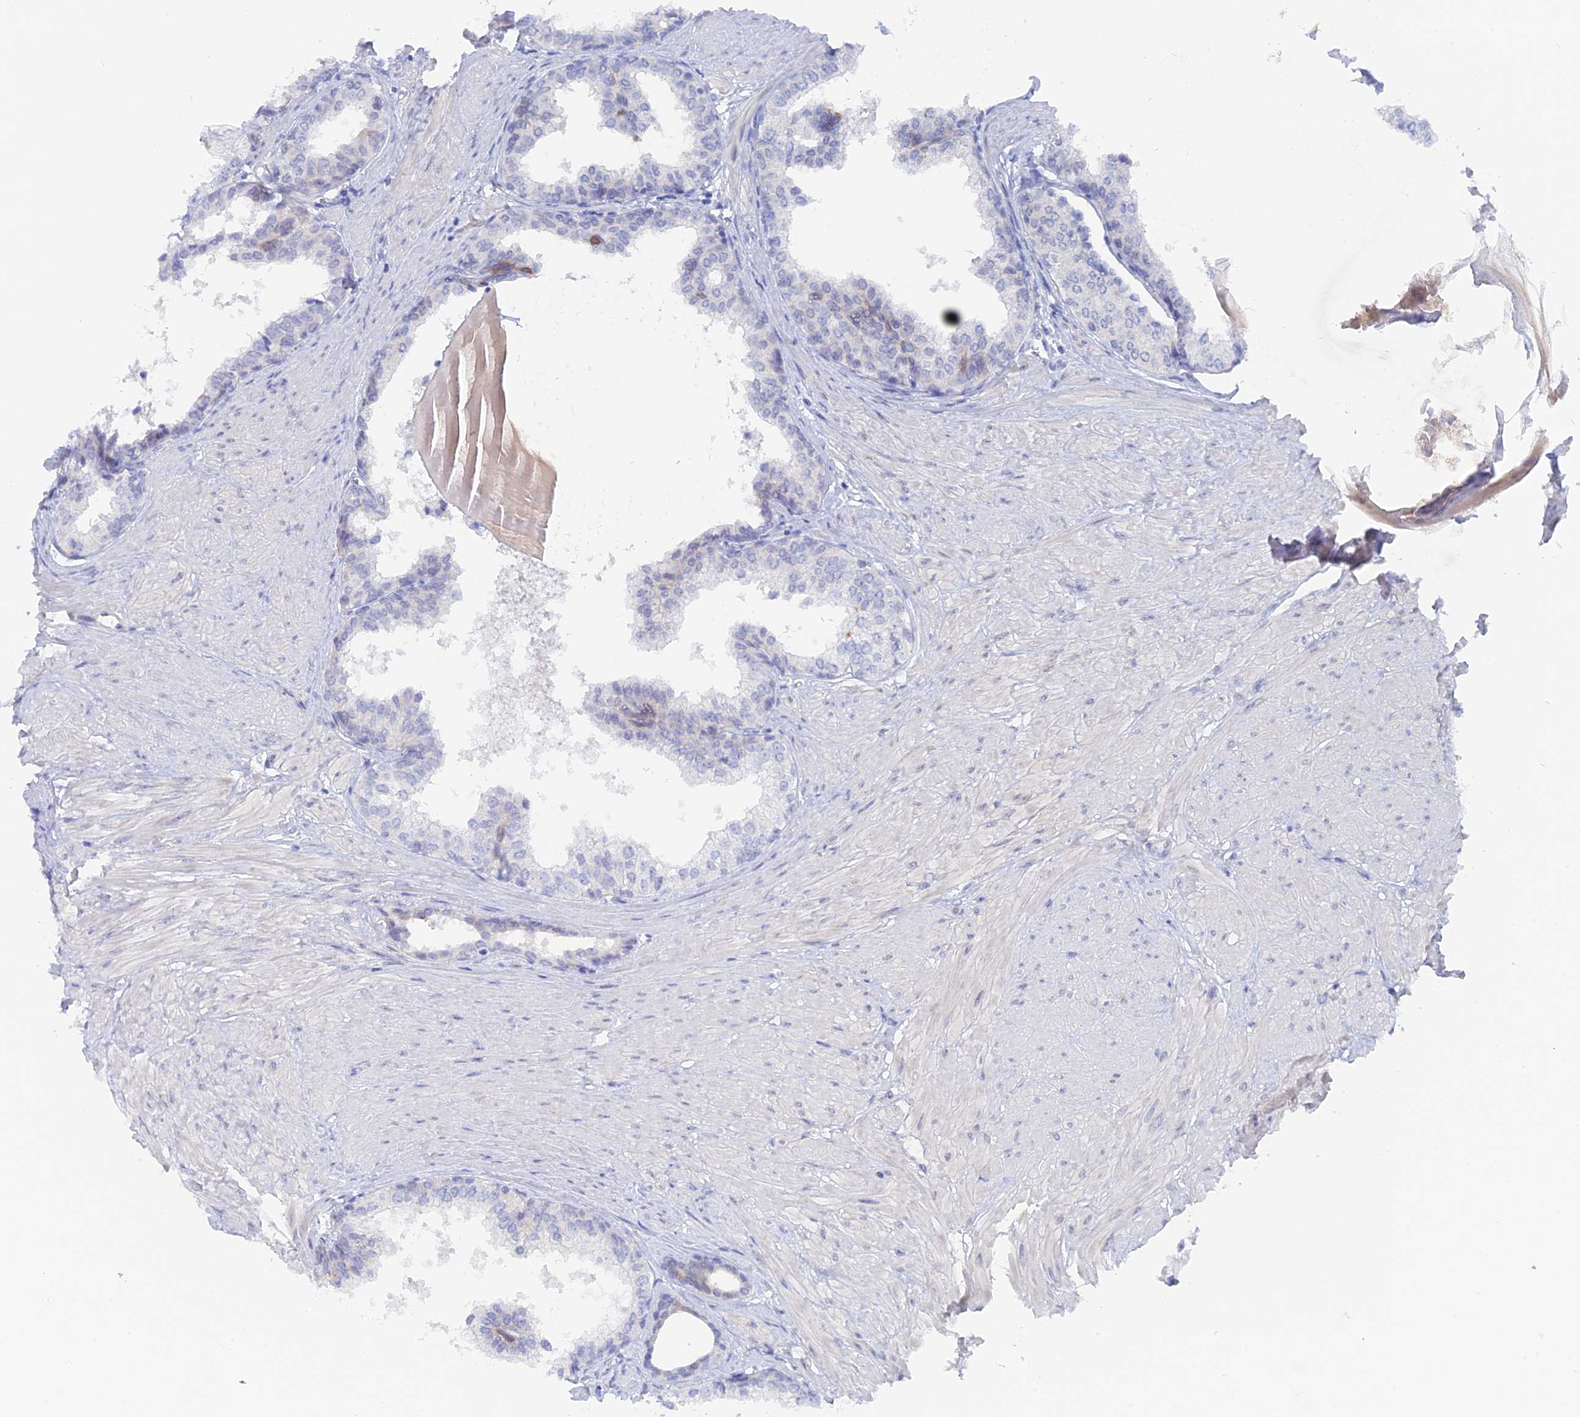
{"staining": {"intensity": "negative", "quantity": "none", "location": "none"}, "tissue": "prostate", "cell_type": "Glandular cells", "image_type": "normal", "snomed": [{"axis": "morphology", "description": "Normal tissue, NOS"}, {"axis": "topography", "description": "Prostate"}], "caption": "Immunohistochemical staining of unremarkable human prostate displays no significant positivity in glandular cells.", "gene": "DACT3", "patient": {"sex": "male", "age": 48}}